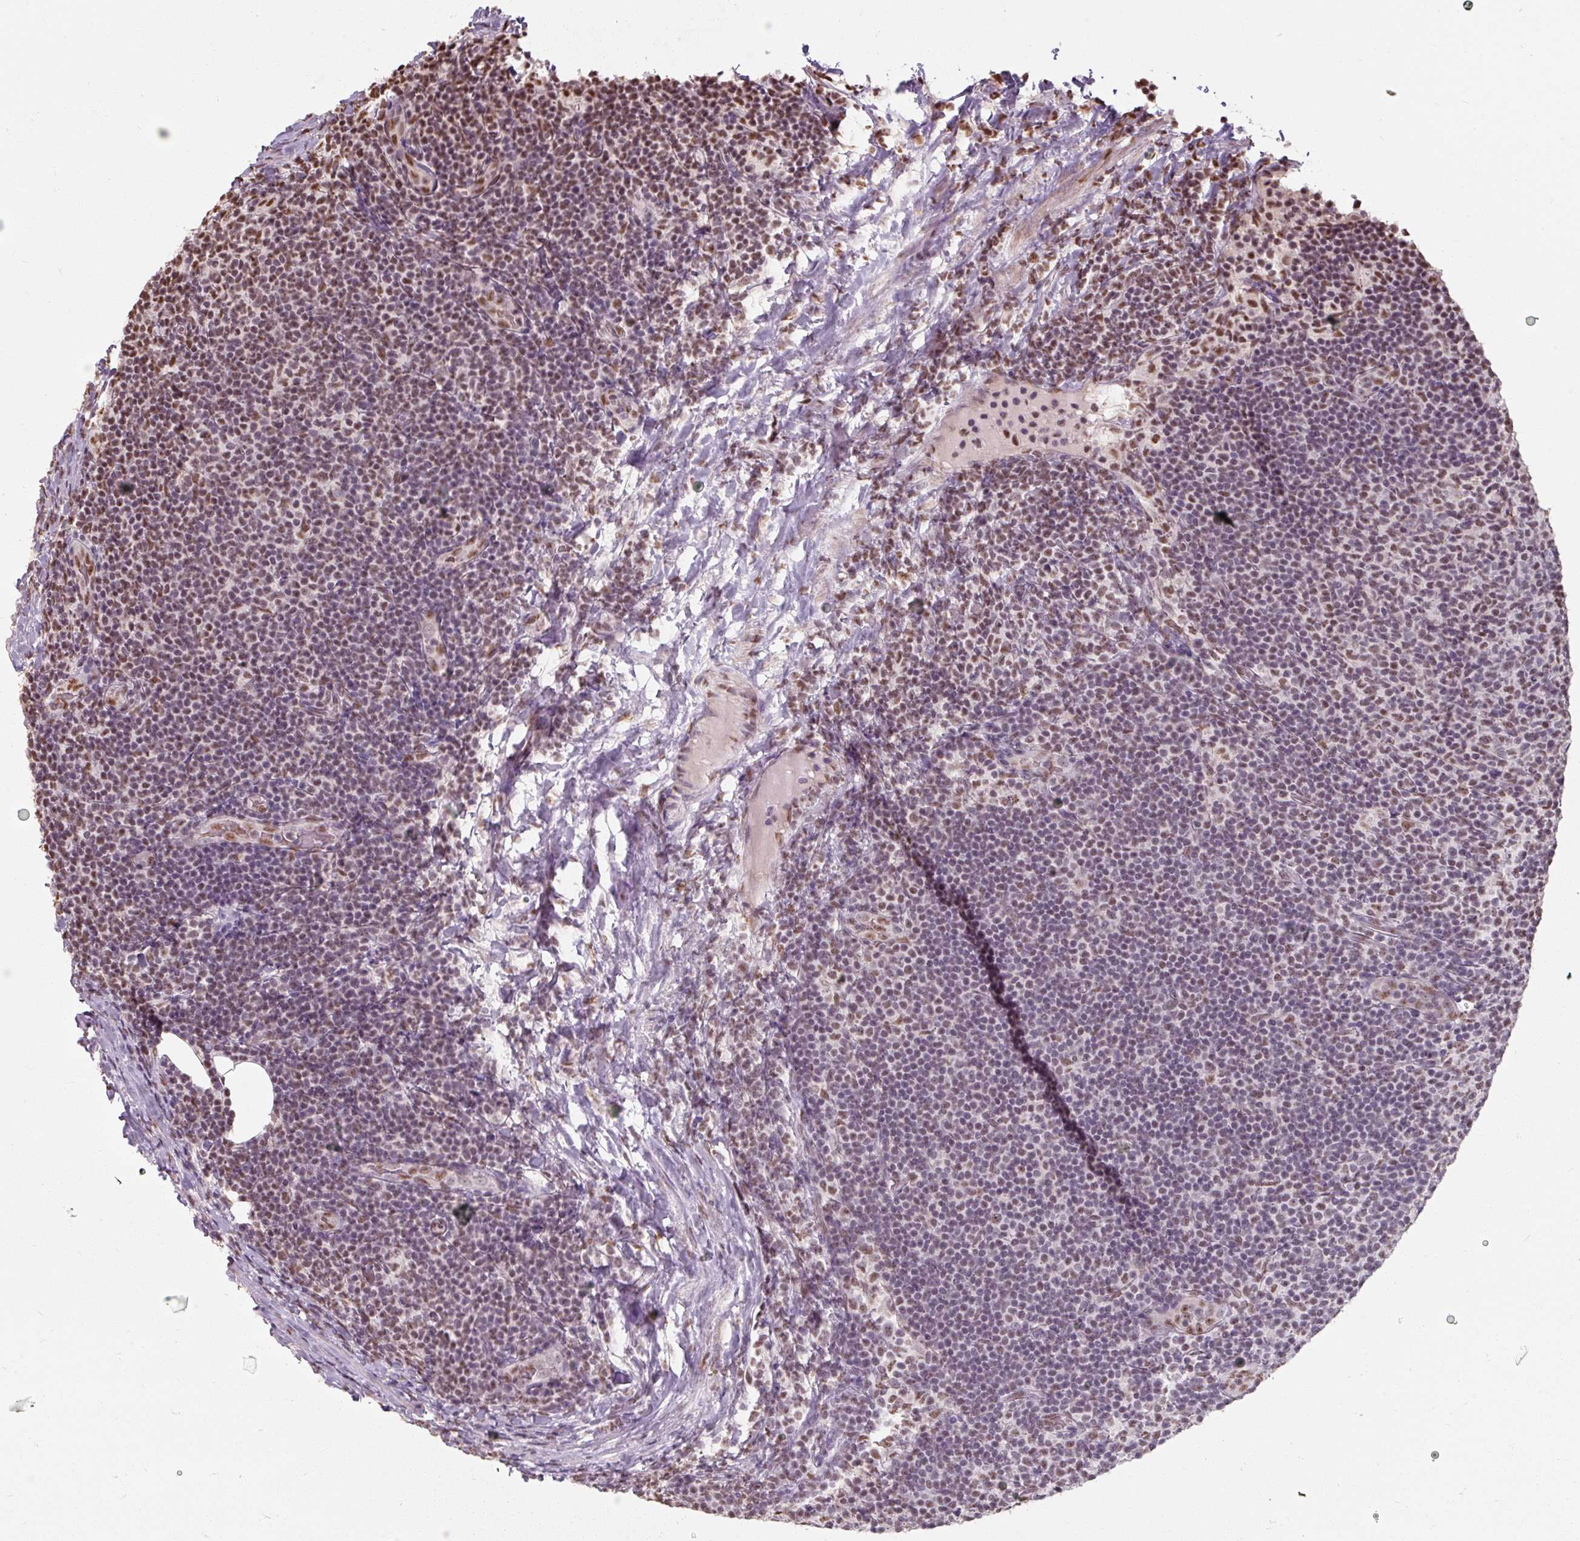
{"staining": {"intensity": "moderate", "quantity": "<25%", "location": "nuclear"}, "tissue": "lymphoma", "cell_type": "Tumor cells", "image_type": "cancer", "snomed": [{"axis": "morphology", "description": "Malignant lymphoma, non-Hodgkin's type, Low grade"}, {"axis": "topography", "description": "Lymph node"}], "caption": "DAB (3,3'-diaminobenzidine) immunohistochemical staining of human malignant lymphoma, non-Hodgkin's type (low-grade) shows moderate nuclear protein expression in about <25% of tumor cells.", "gene": "ZFTRAF1", "patient": {"sex": "male", "age": 66}}